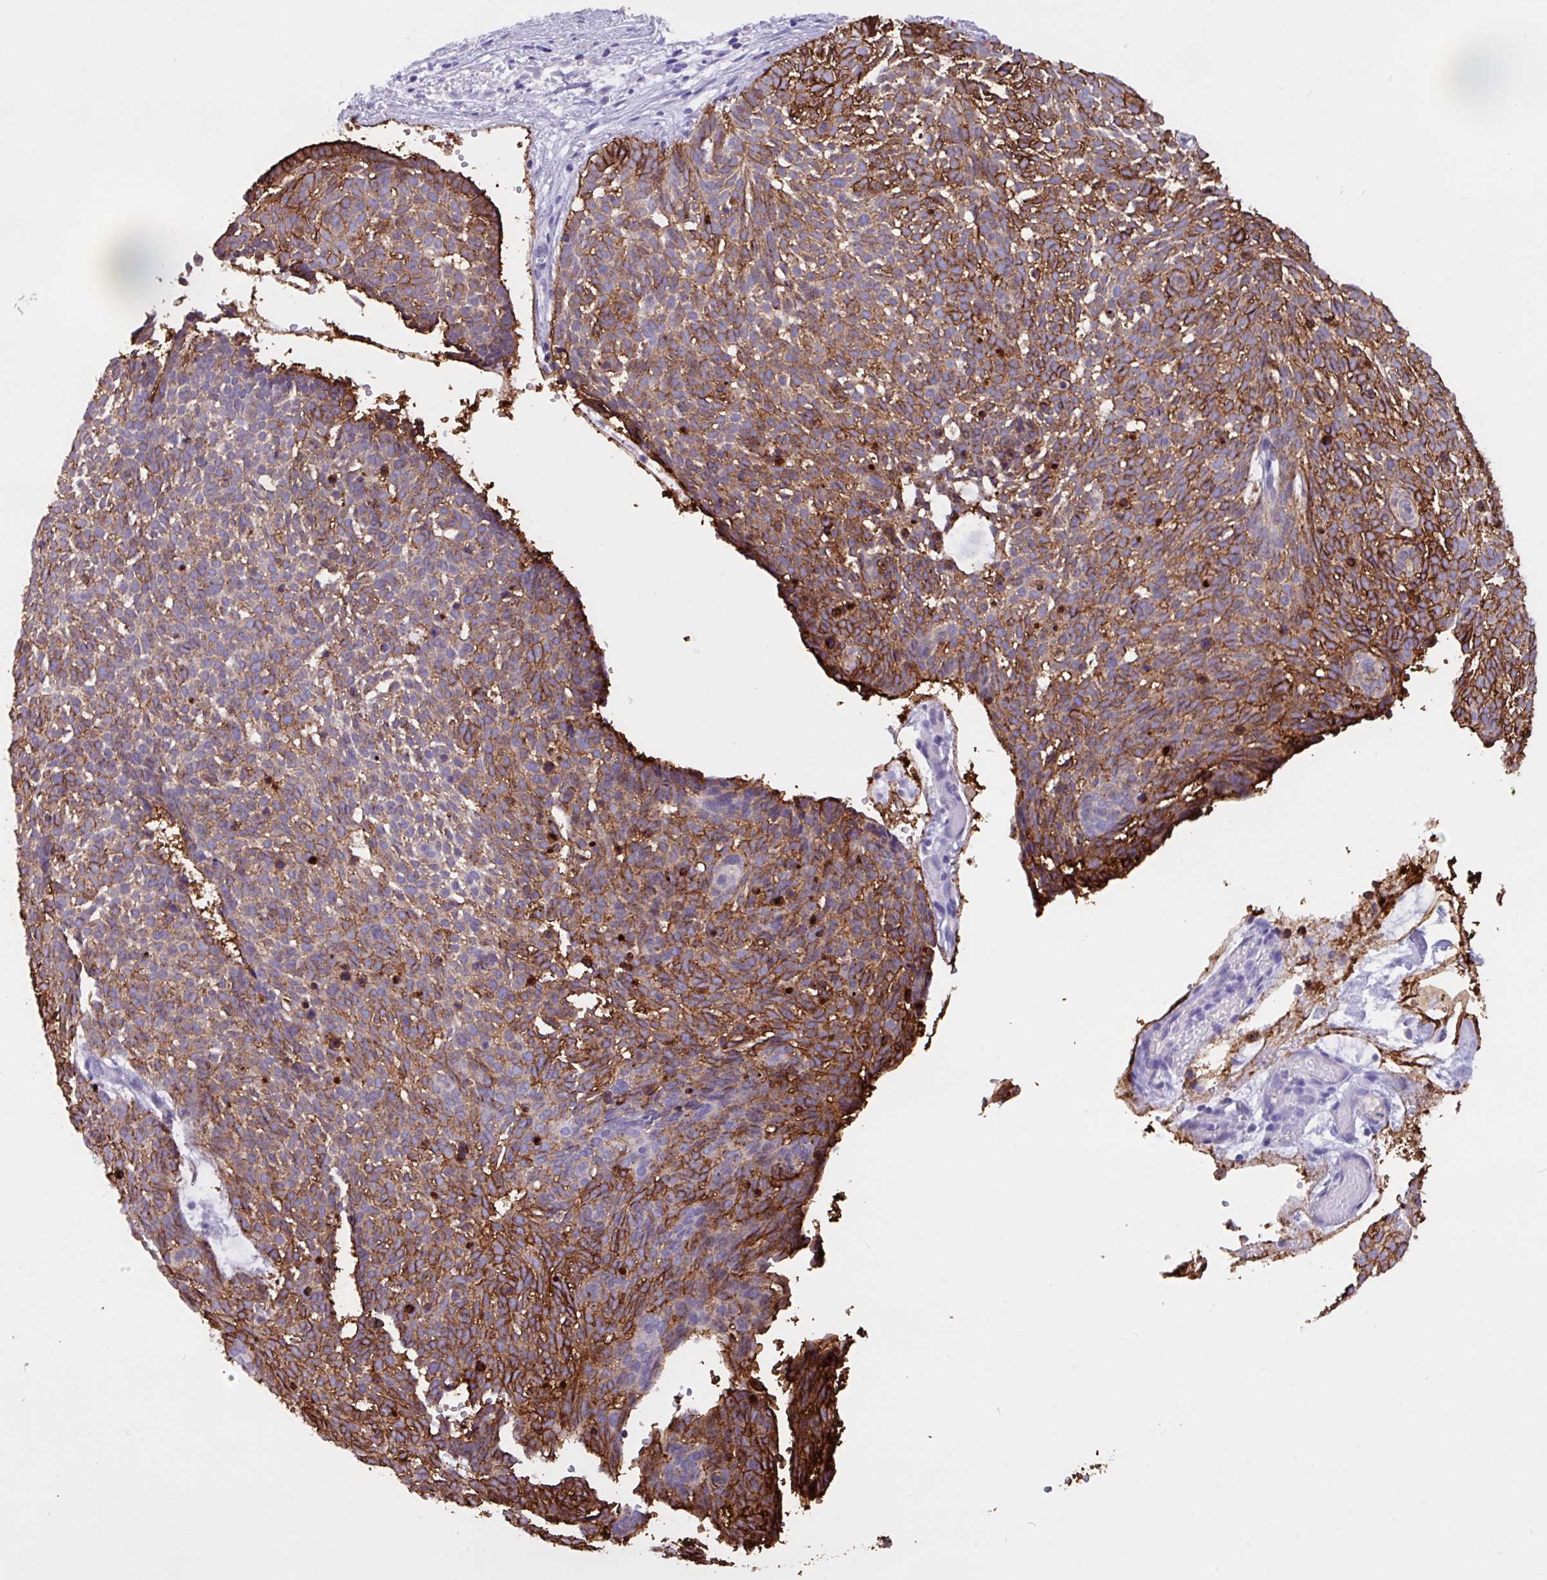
{"staining": {"intensity": "strong", "quantity": ">75%", "location": "cytoplasmic/membranous"}, "tissue": "skin cancer", "cell_type": "Tumor cells", "image_type": "cancer", "snomed": [{"axis": "morphology", "description": "Basal cell carcinoma"}, {"axis": "topography", "description": "Skin"}], "caption": "There is high levels of strong cytoplasmic/membranous expression in tumor cells of skin cancer, as demonstrated by immunohistochemical staining (brown color).", "gene": "EPCAM", "patient": {"sex": "male", "age": 61}}